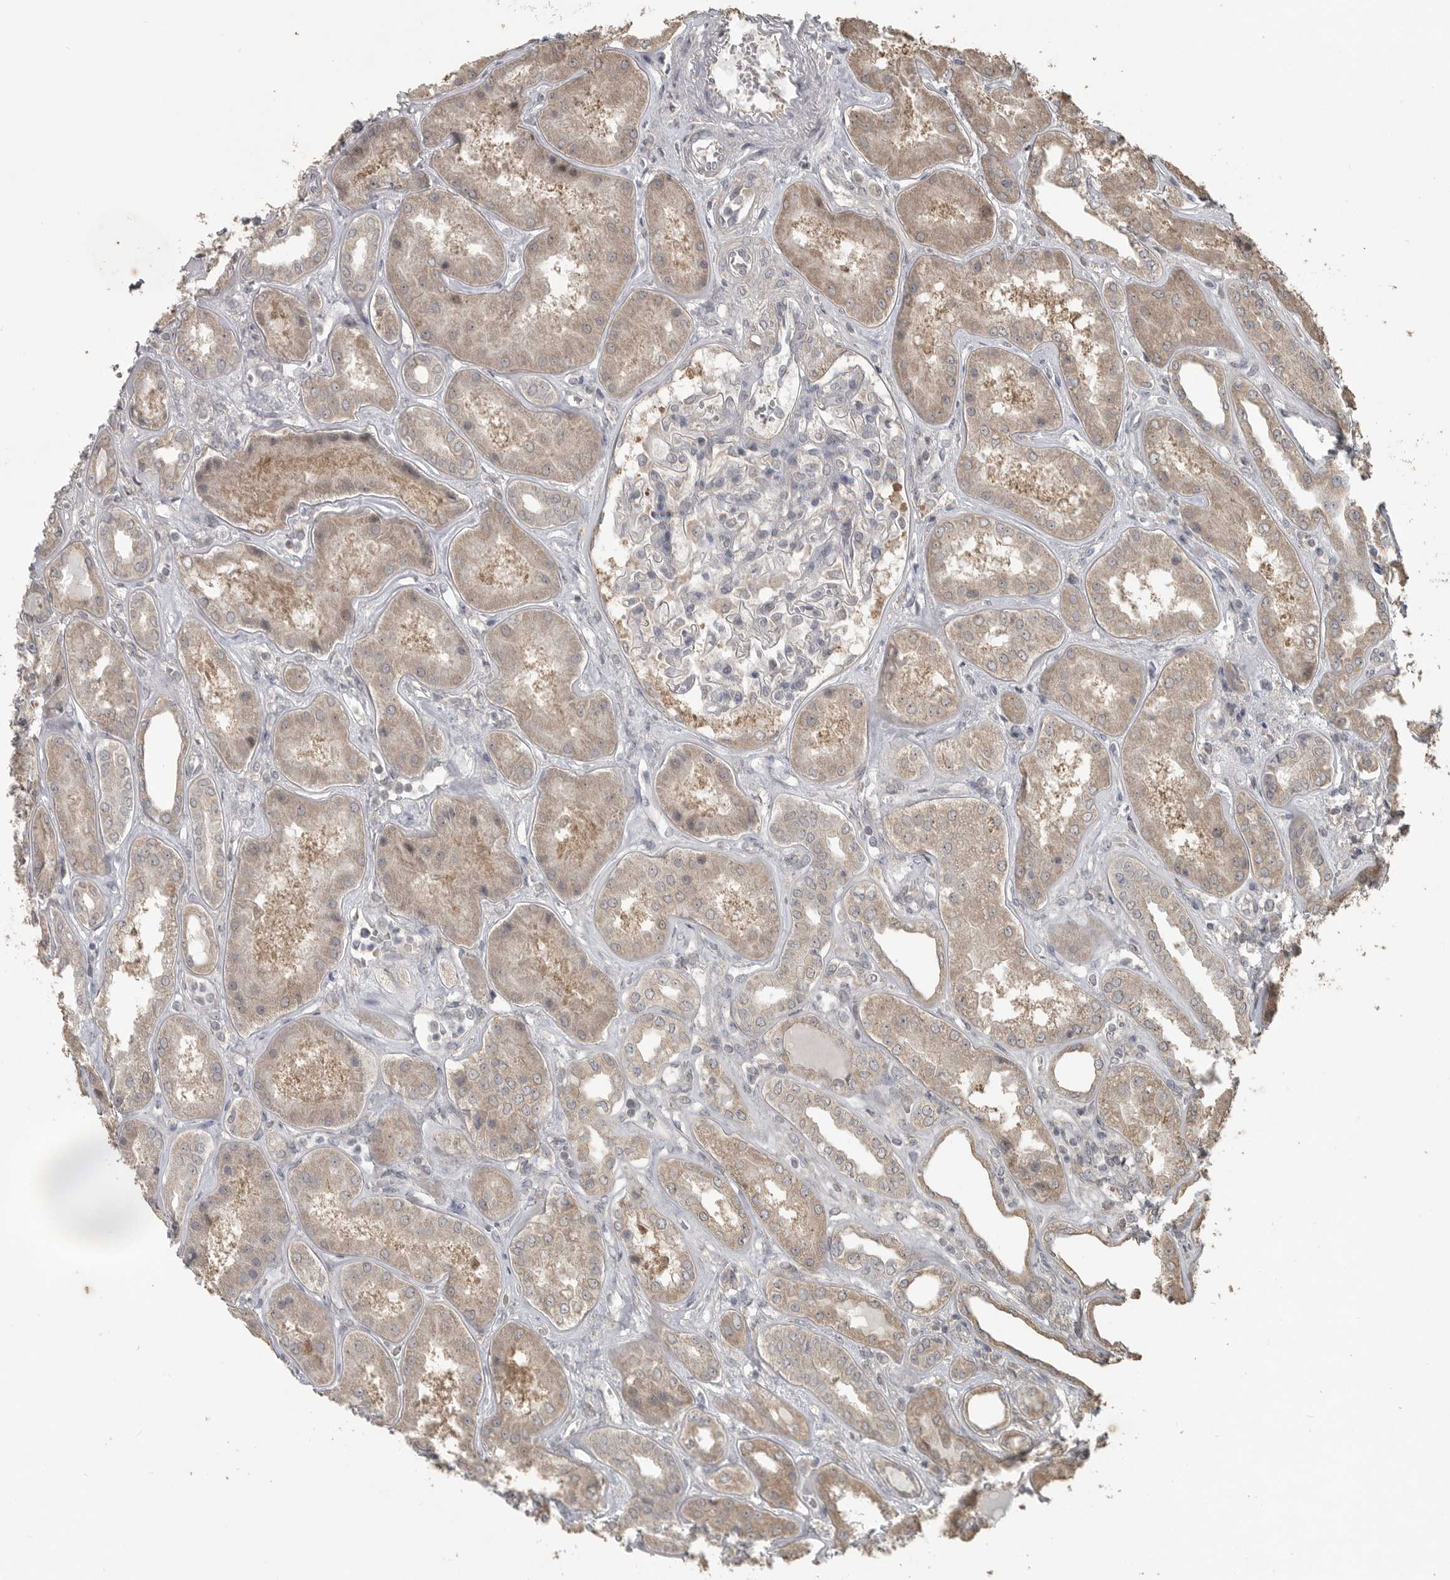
{"staining": {"intensity": "weak", "quantity": "<25%", "location": "cytoplasmic/membranous"}, "tissue": "kidney", "cell_type": "Cells in glomeruli", "image_type": "normal", "snomed": [{"axis": "morphology", "description": "Normal tissue, NOS"}, {"axis": "topography", "description": "Kidney"}], "caption": "High power microscopy photomicrograph of an immunohistochemistry (IHC) histopathology image of unremarkable kidney, revealing no significant positivity in cells in glomeruli.", "gene": "LLGL1", "patient": {"sex": "female", "age": 56}}